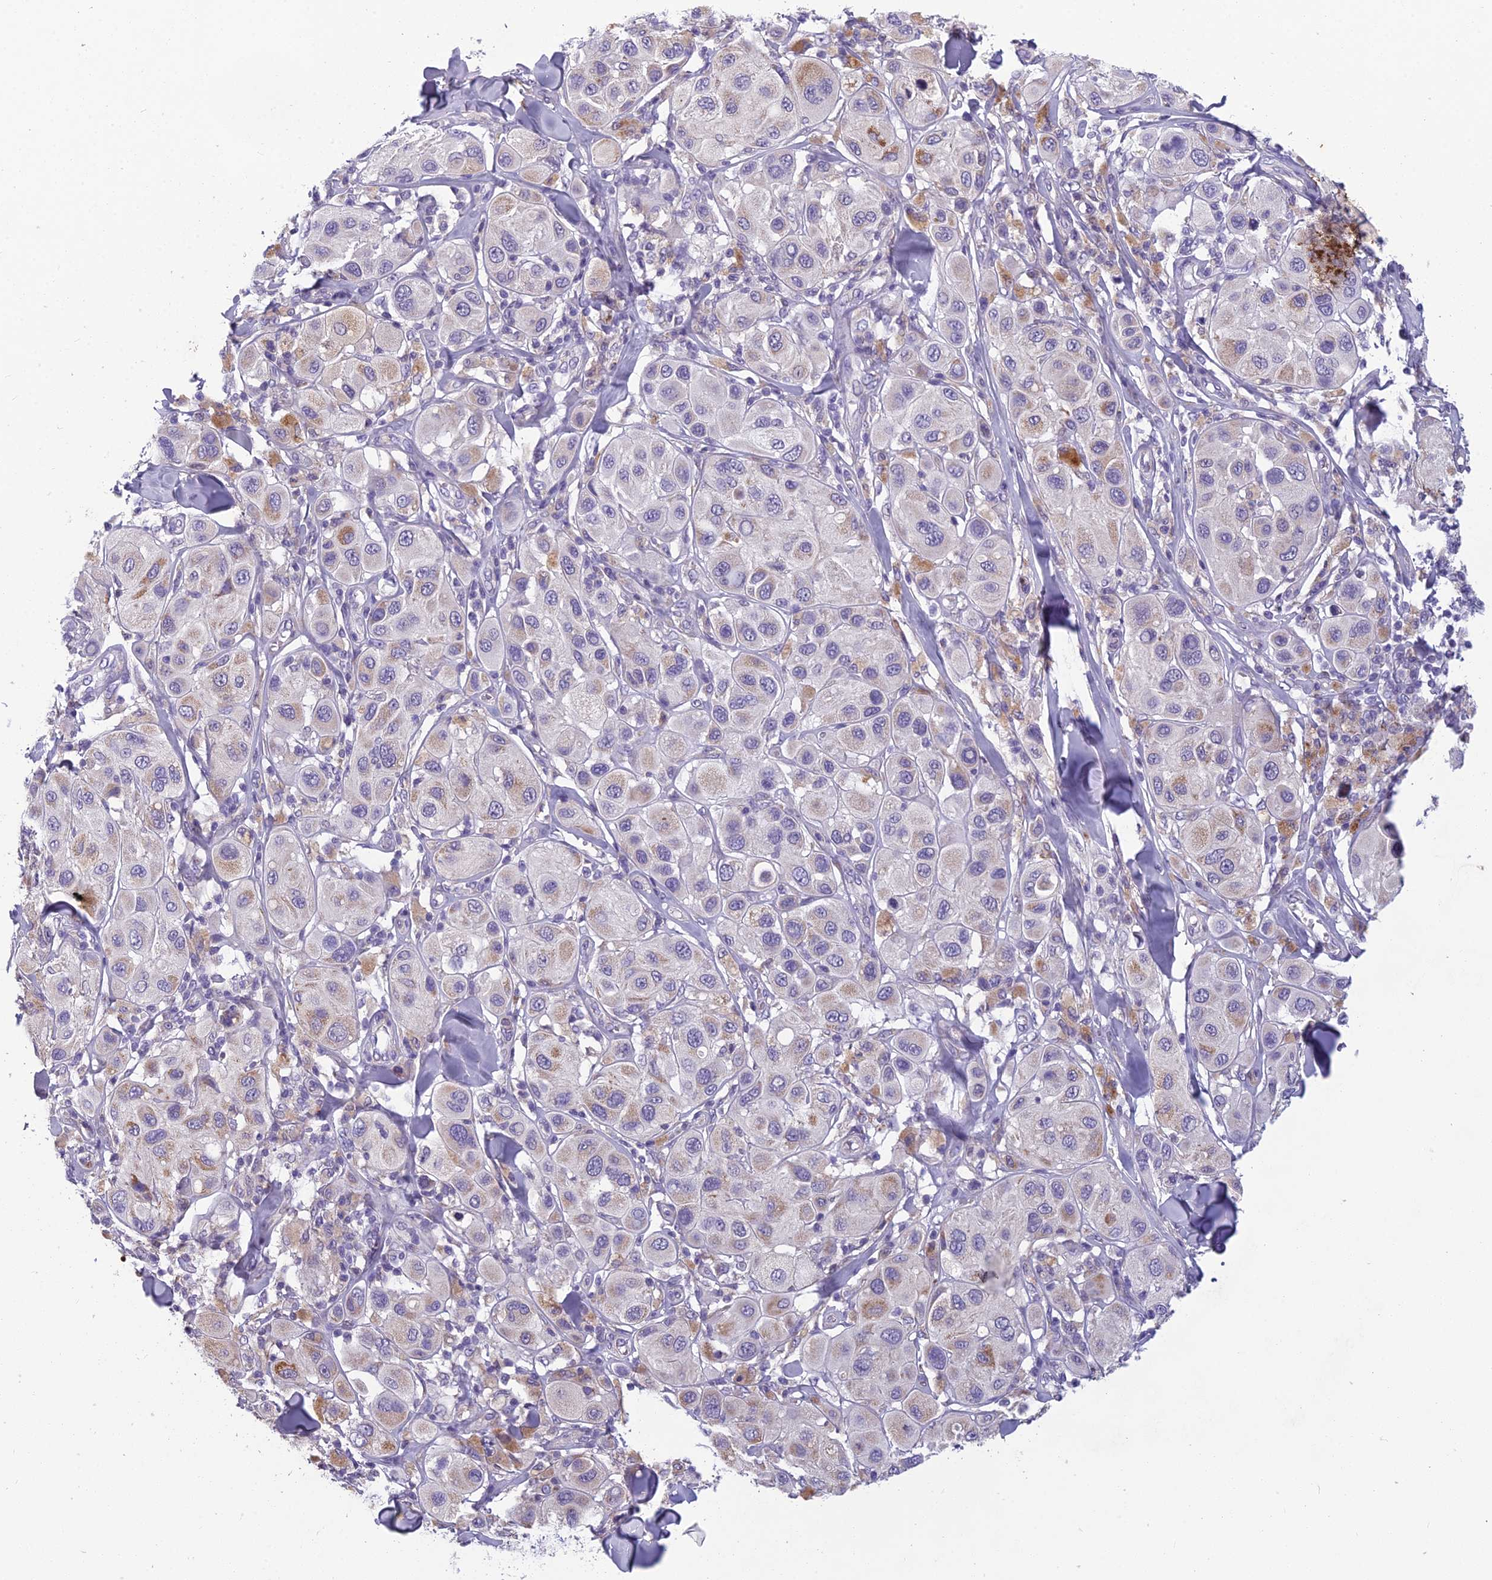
{"staining": {"intensity": "moderate", "quantity": "<25%", "location": "cytoplasmic/membranous"}, "tissue": "melanoma", "cell_type": "Tumor cells", "image_type": "cancer", "snomed": [{"axis": "morphology", "description": "Malignant melanoma, Metastatic site"}, {"axis": "topography", "description": "Skin"}], "caption": "Protein expression analysis of malignant melanoma (metastatic site) reveals moderate cytoplasmic/membranous expression in about <25% of tumor cells. The protein is stained brown, and the nuclei are stained in blue (DAB (3,3'-diaminobenzidine) IHC with brightfield microscopy, high magnification).", "gene": "ENSG00000188897", "patient": {"sex": "male", "age": 41}}